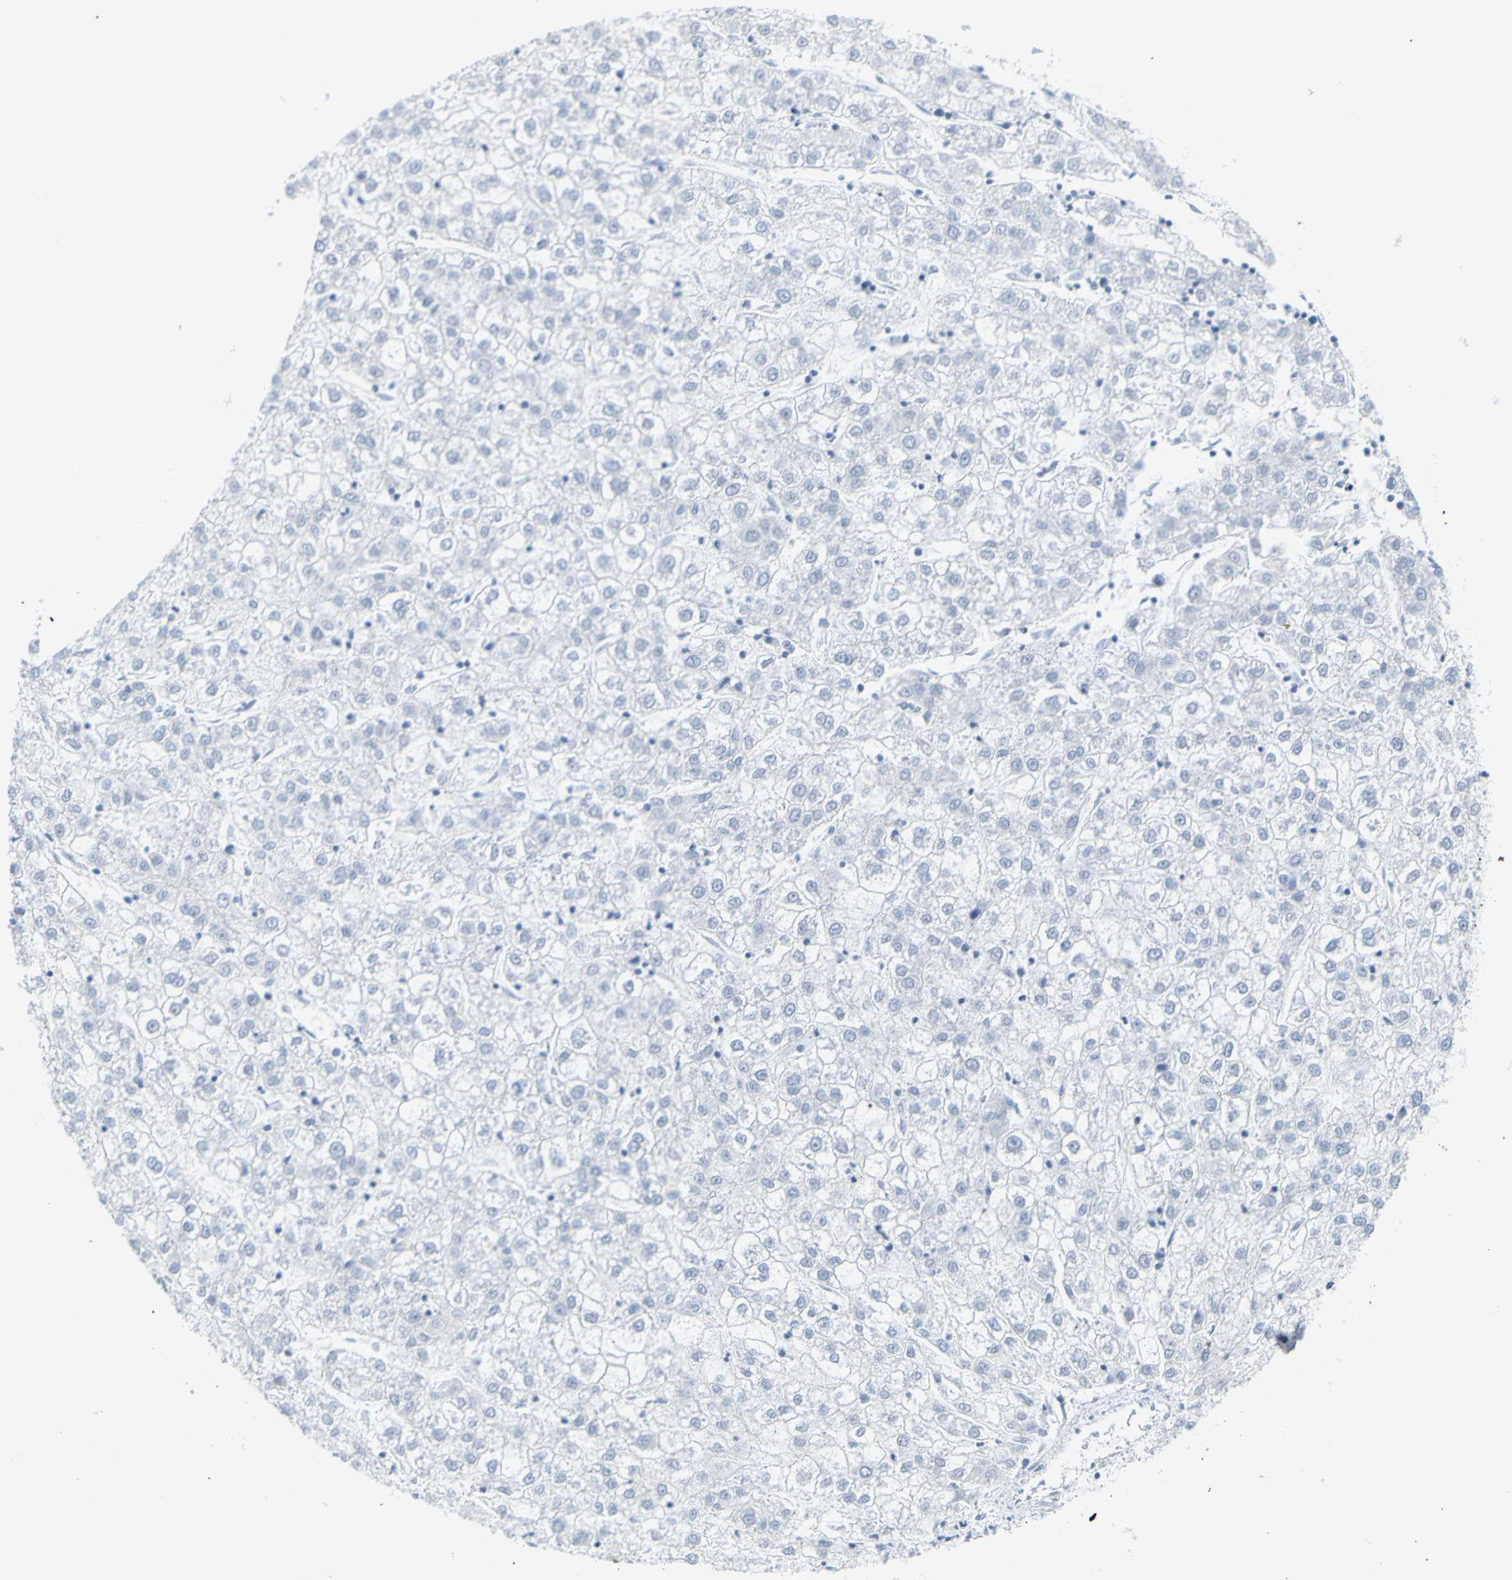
{"staining": {"intensity": "negative", "quantity": "none", "location": "none"}, "tissue": "liver cancer", "cell_type": "Tumor cells", "image_type": "cancer", "snomed": [{"axis": "morphology", "description": "Carcinoma, Hepatocellular, NOS"}, {"axis": "topography", "description": "Liver"}], "caption": "Tumor cells show no significant positivity in liver cancer.", "gene": "OPN1SW", "patient": {"sex": "male", "age": 72}}